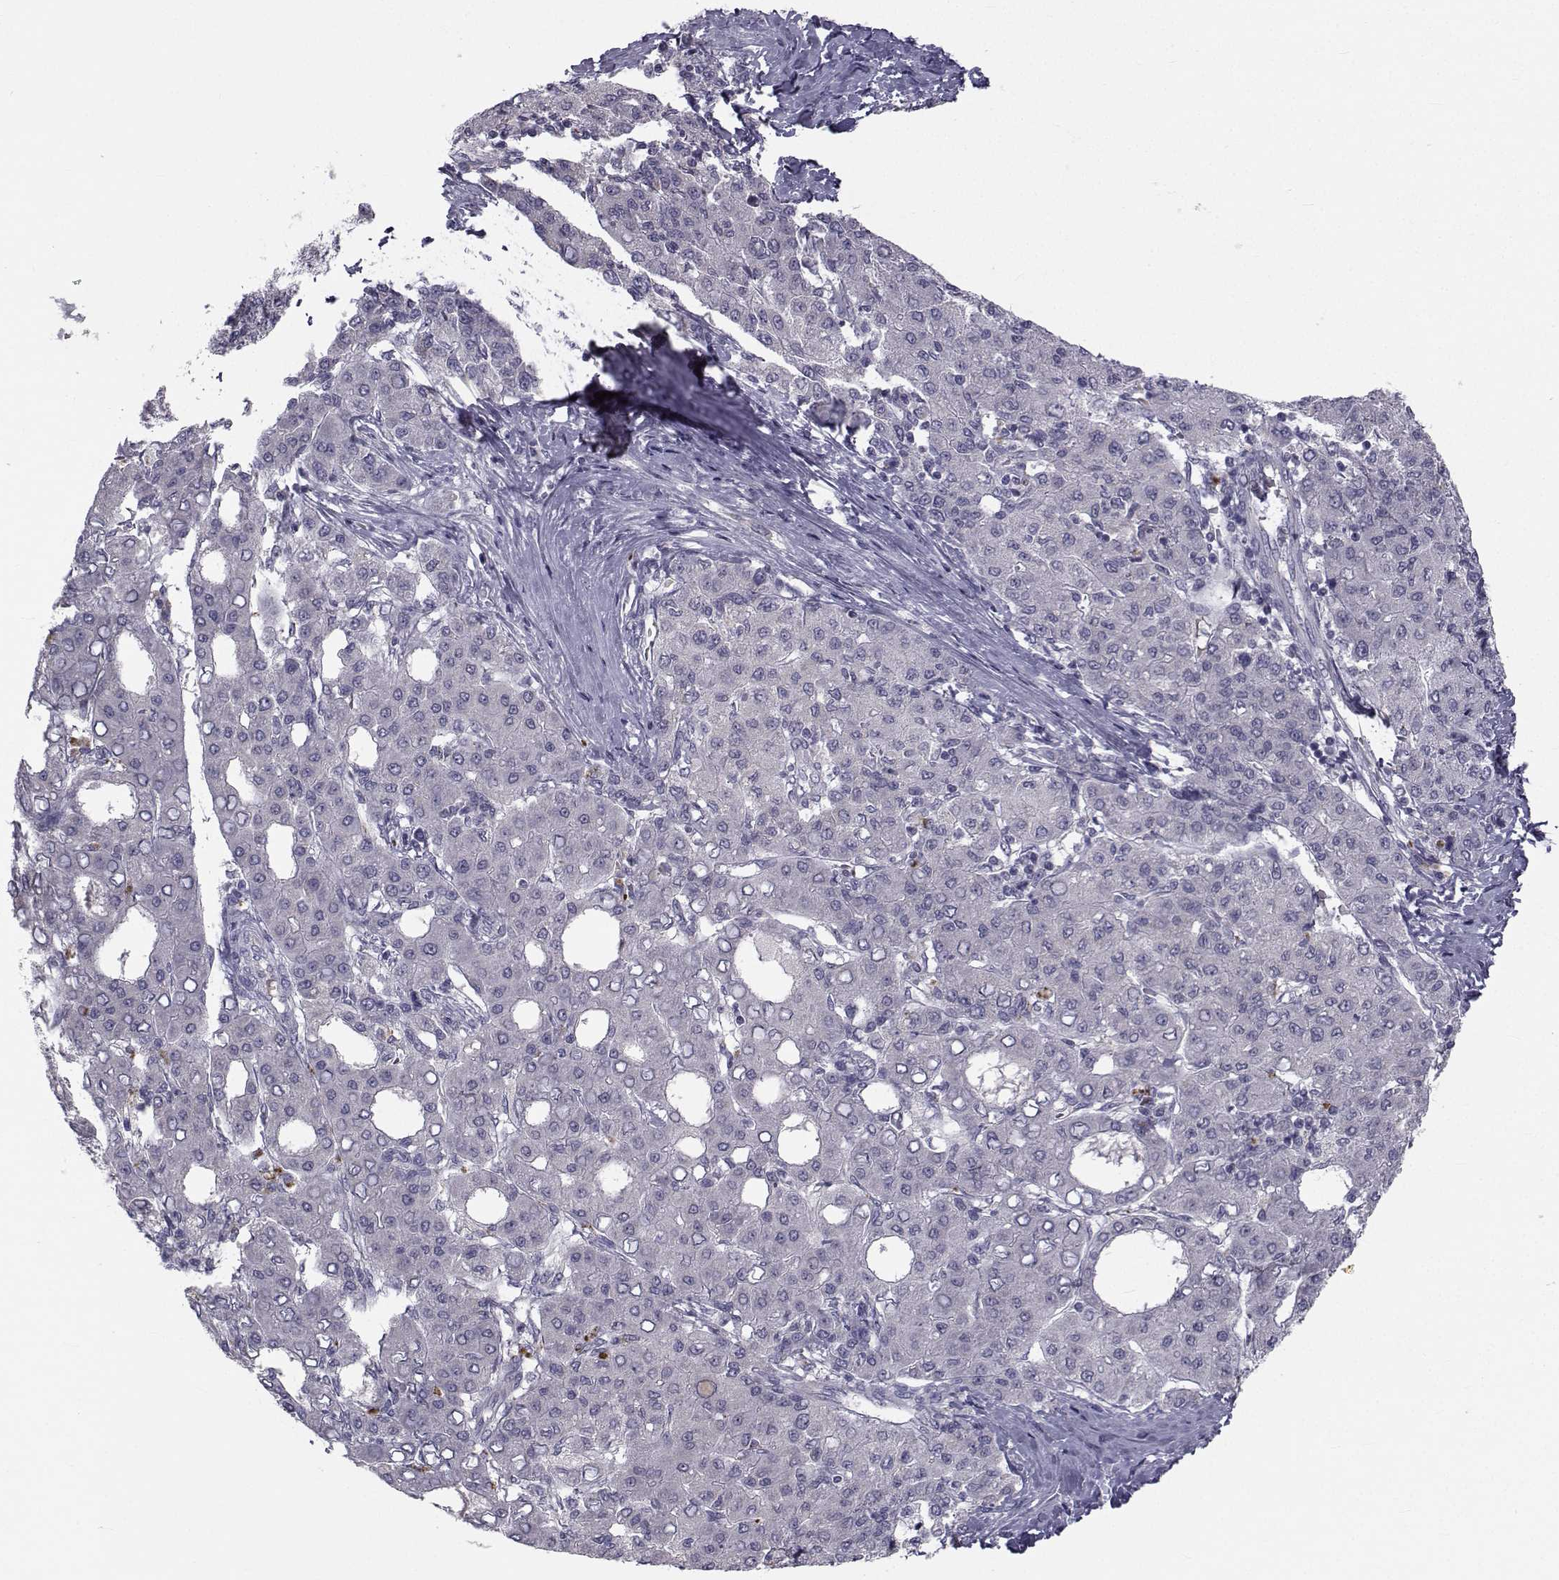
{"staining": {"intensity": "negative", "quantity": "none", "location": "none"}, "tissue": "liver cancer", "cell_type": "Tumor cells", "image_type": "cancer", "snomed": [{"axis": "morphology", "description": "Carcinoma, Hepatocellular, NOS"}, {"axis": "topography", "description": "Liver"}], "caption": "The histopathology image shows no staining of tumor cells in hepatocellular carcinoma (liver).", "gene": "ANGPT1", "patient": {"sex": "male", "age": 65}}